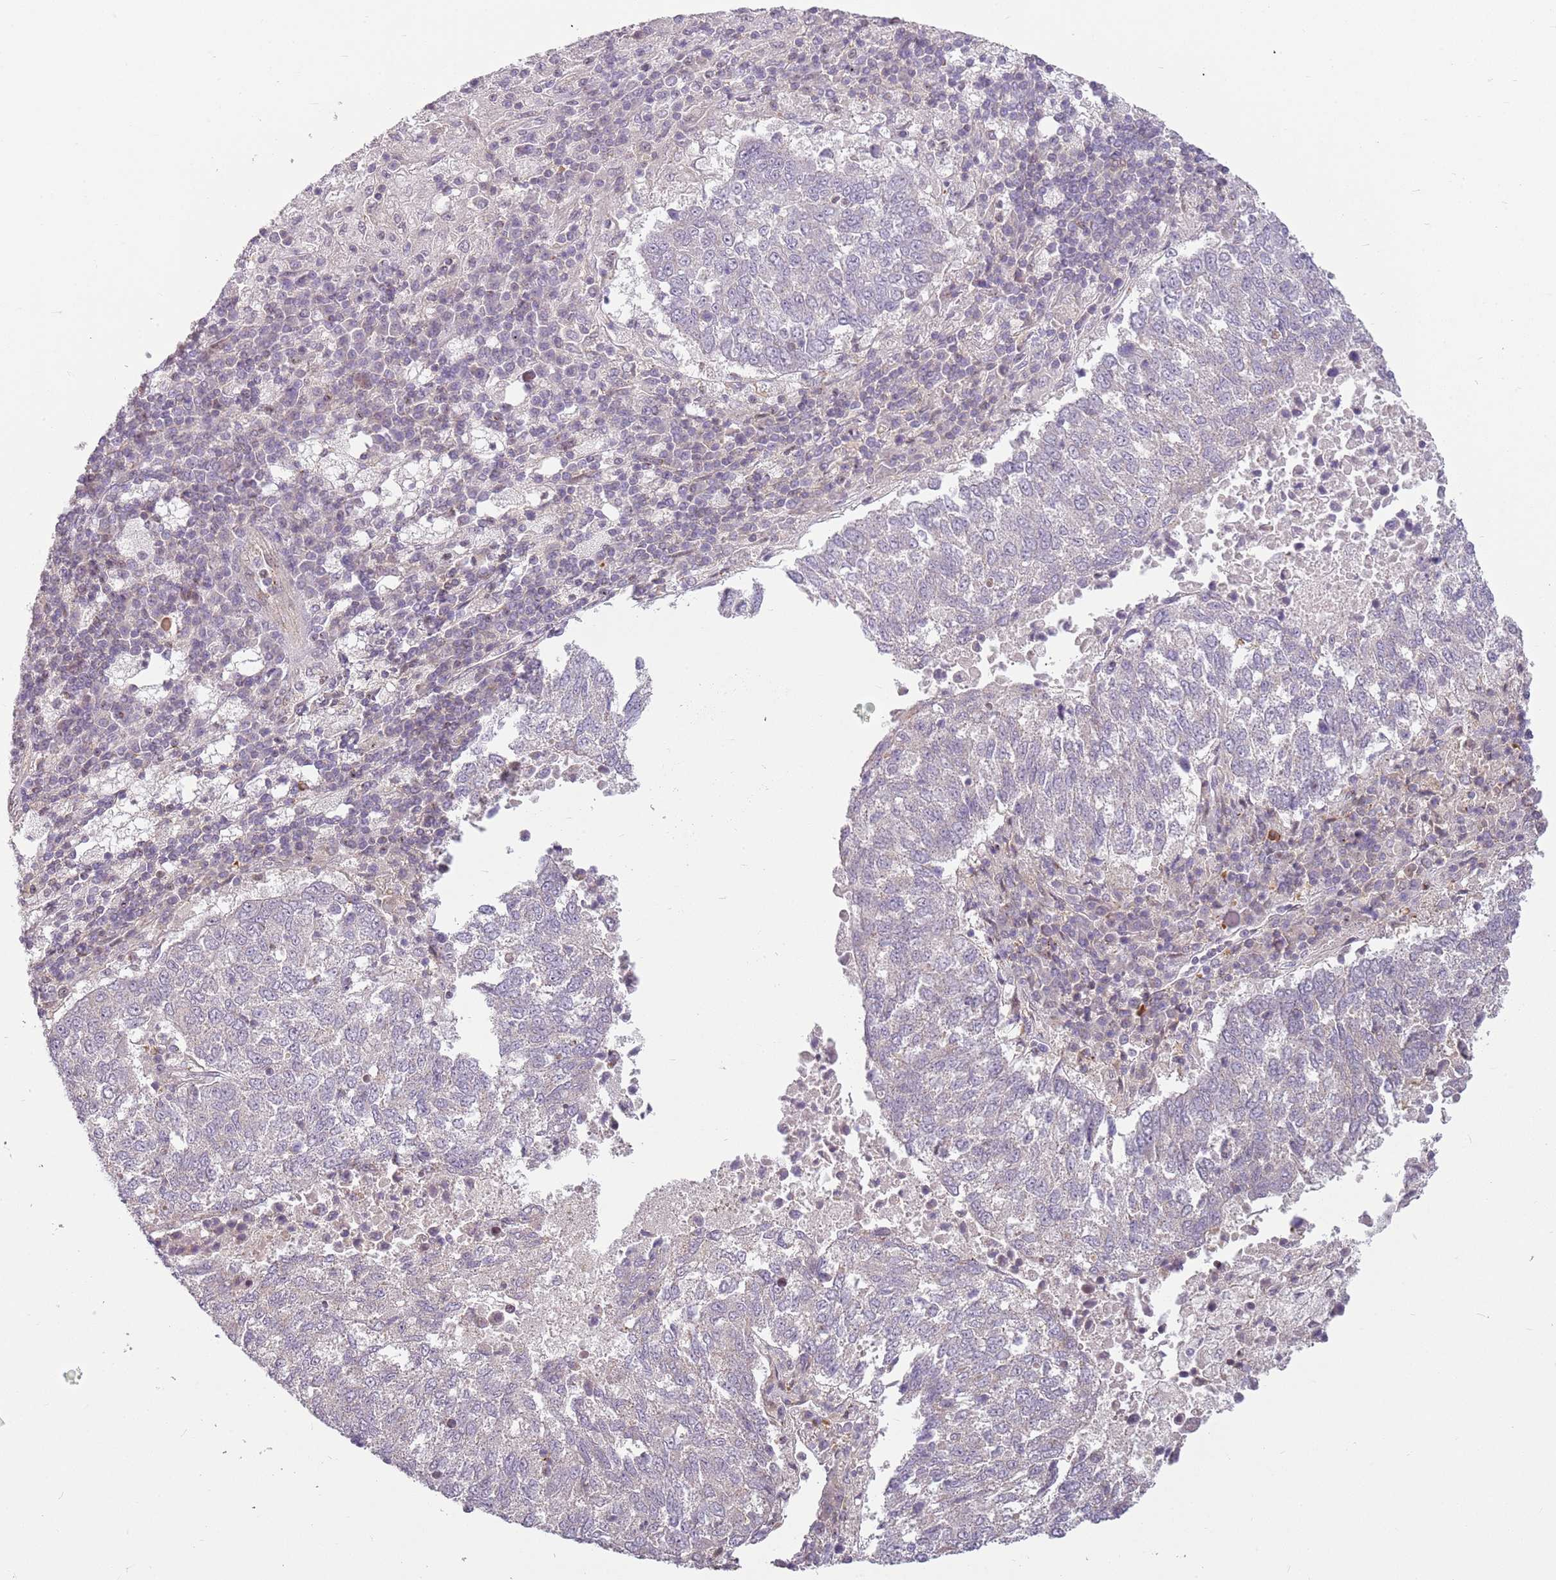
{"staining": {"intensity": "negative", "quantity": "none", "location": "none"}, "tissue": "lung cancer", "cell_type": "Tumor cells", "image_type": "cancer", "snomed": [{"axis": "morphology", "description": "Squamous cell carcinoma, NOS"}, {"axis": "topography", "description": "Lung"}], "caption": "Immunohistochemistry image of lung cancer (squamous cell carcinoma) stained for a protein (brown), which reveals no positivity in tumor cells.", "gene": "DEFB116", "patient": {"sex": "male", "age": 73}}